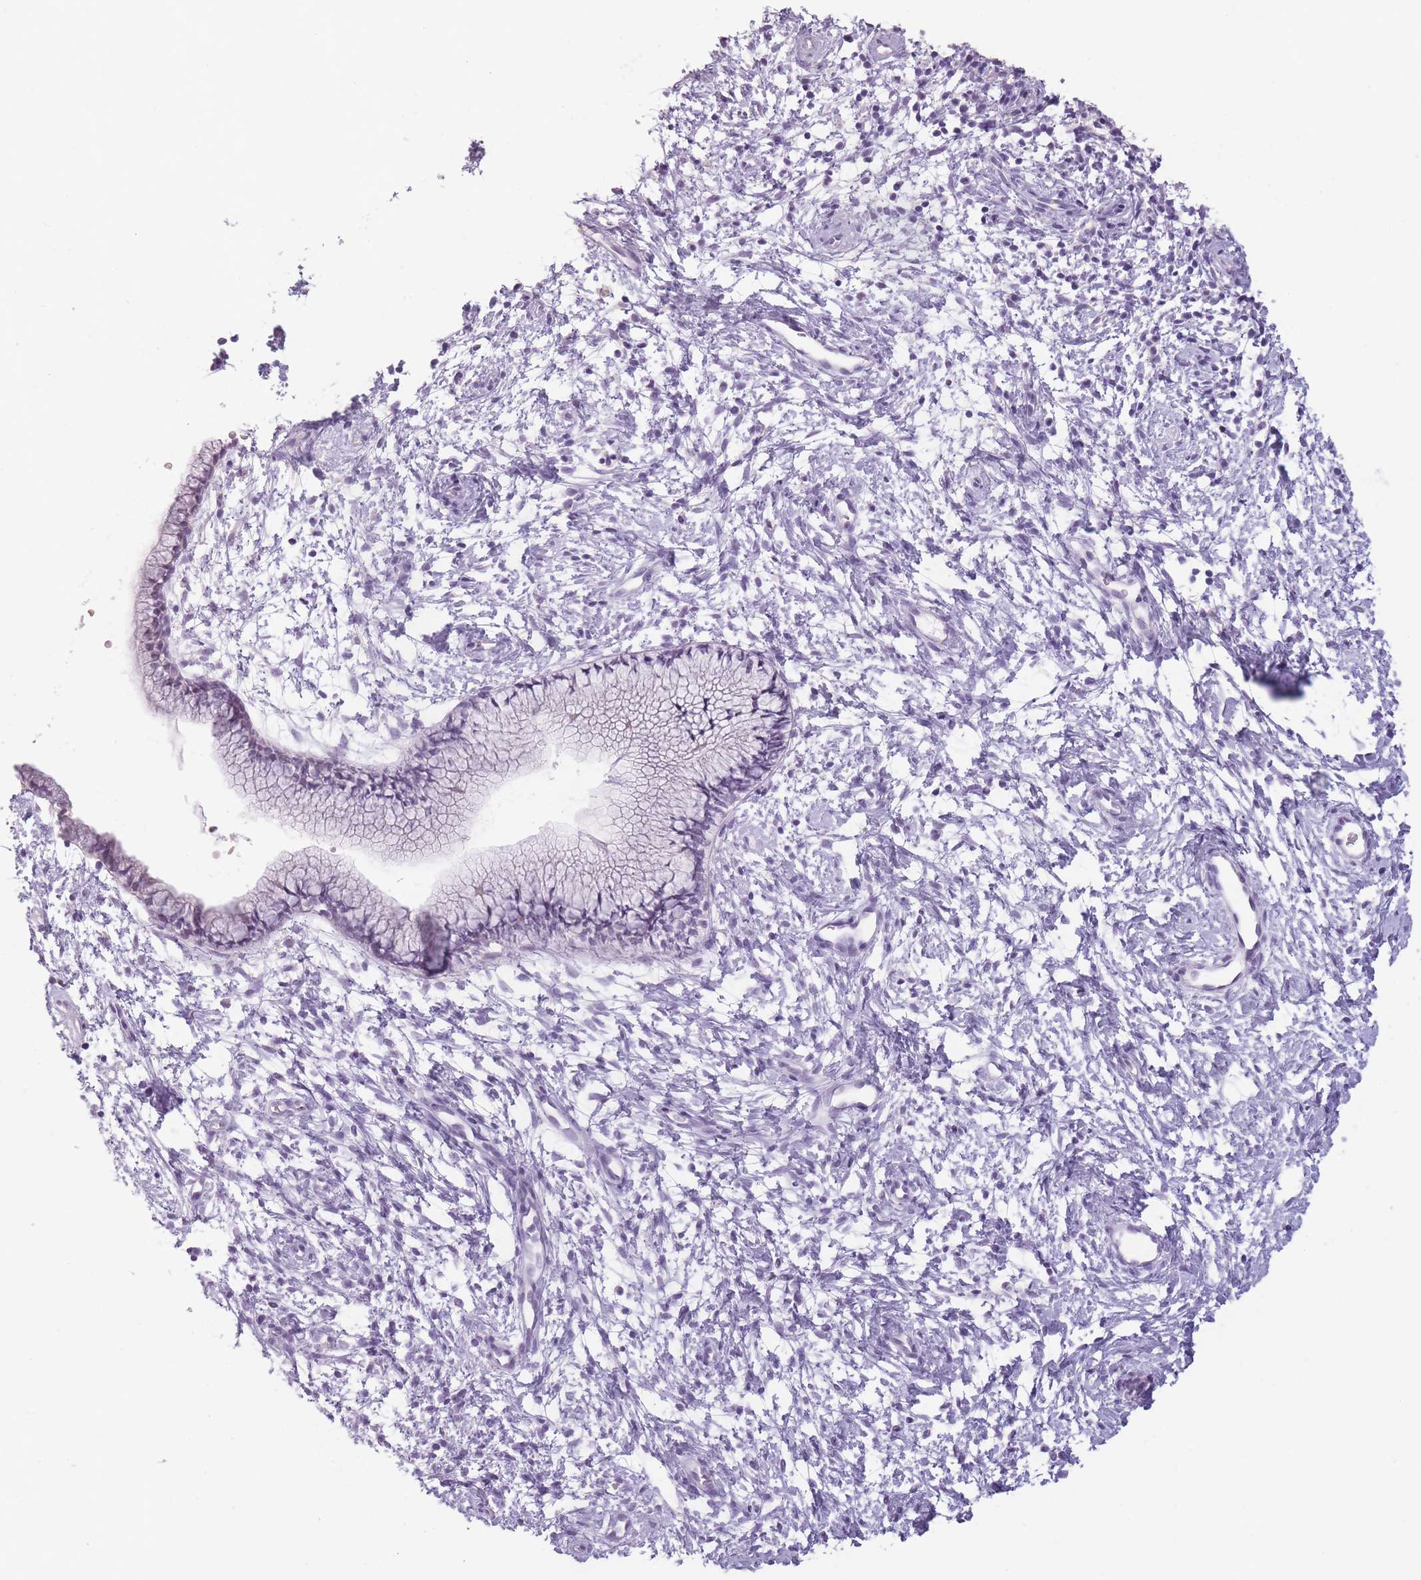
{"staining": {"intensity": "negative", "quantity": "none", "location": "none"}, "tissue": "cervix", "cell_type": "Glandular cells", "image_type": "normal", "snomed": [{"axis": "morphology", "description": "Normal tissue, NOS"}, {"axis": "topography", "description": "Cervix"}], "caption": "Immunohistochemistry (IHC) micrograph of normal cervix: human cervix stained with DAB (3,3'-diaminobenzidine) displays no significant protein expression in glandular cells. (Immunohistochemistry, brightfield microscopy, high magnification).", "gene": "TMEM236", "patient": {"sex": "female", "age": 57}}